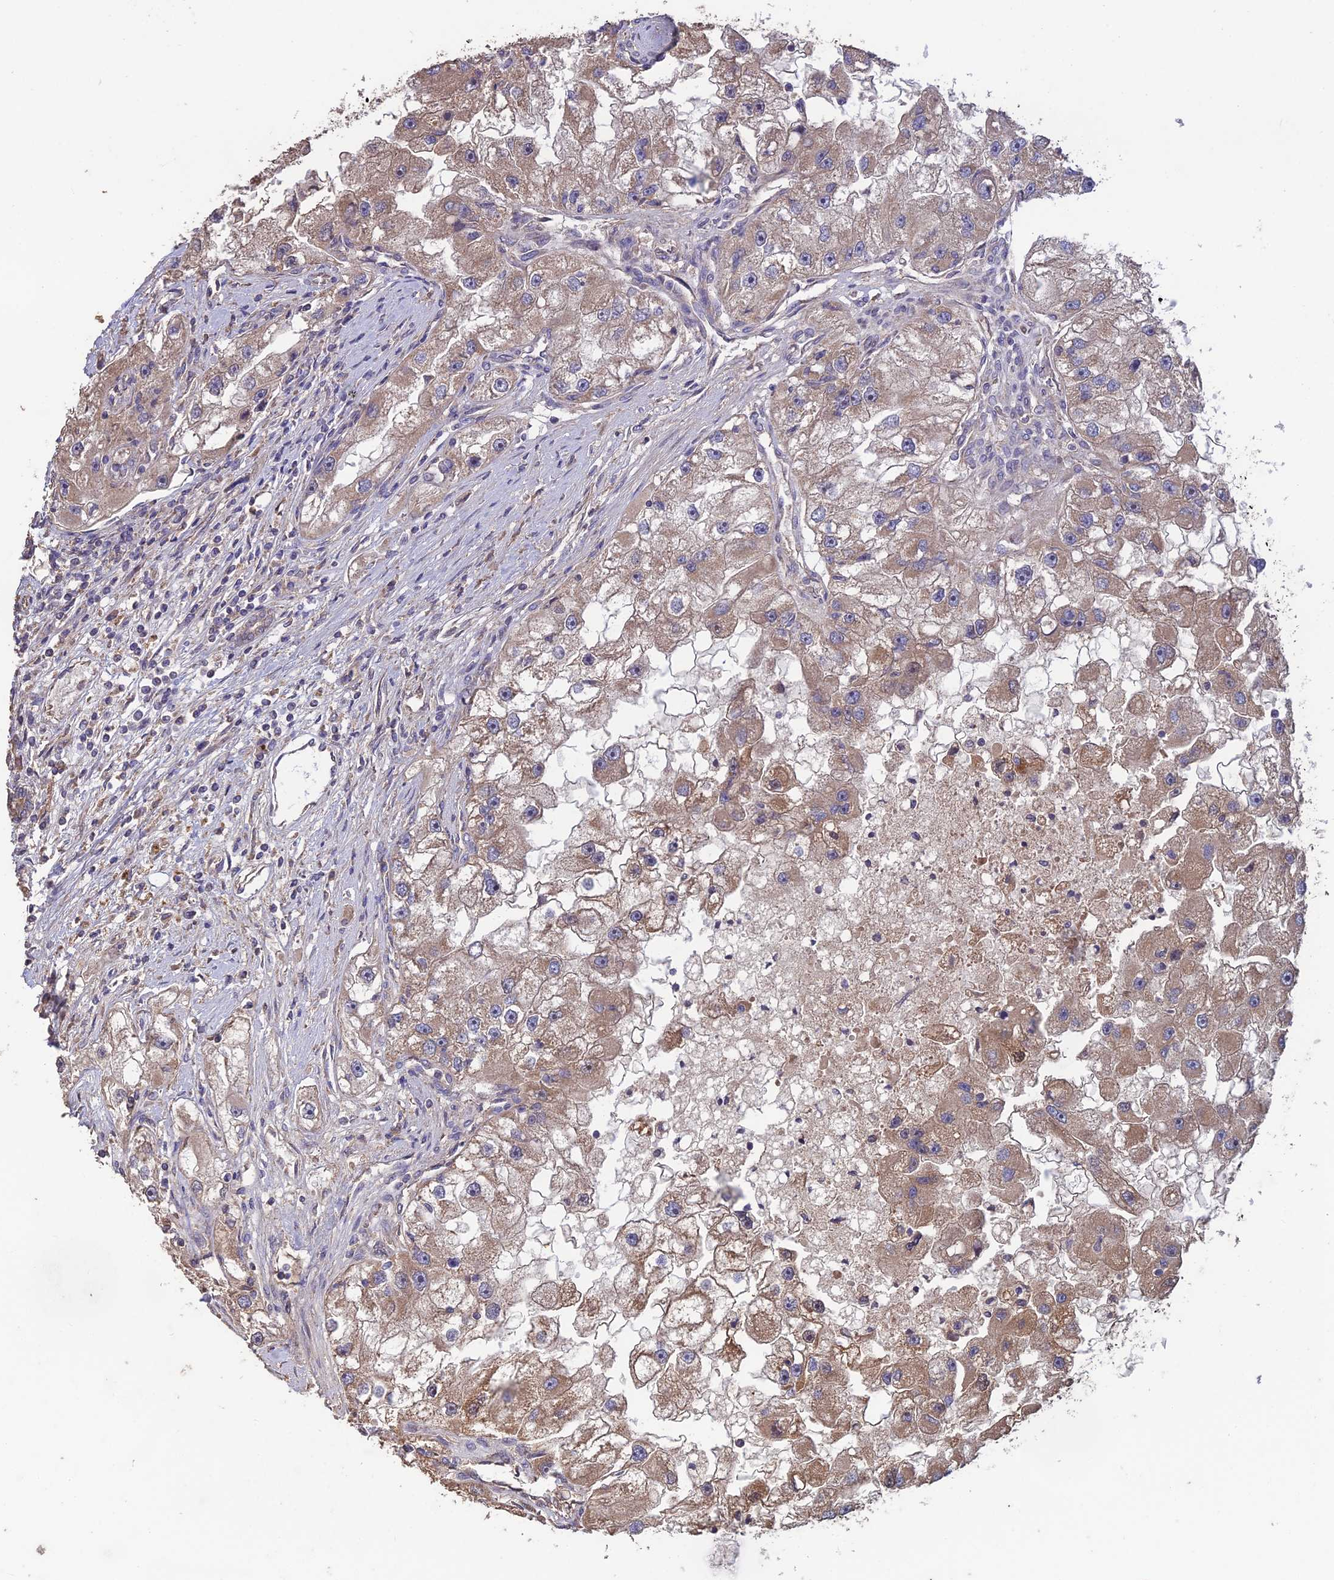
{"staining": {"intensity": "moderate", "quantity": ">75%", "location": "cytoplasmic/membranous"}, "tissue": "renal cancer", "cell_type": "Tumor cells", "image_type": "cancer", "snomed": [{"axis": "morphology", "description": "Adenocarcinoma, NOS"}, {"axis": "topography", "description": "Kidney"}], "caption": "Immunohistochemistry image of neoplastic tissue: human renal cancer stained using immunohistochemistry reveals medium levels of moderate protein expression localized specifically in the cytoplasmic/membranous of tumor cells, appearing as a cytoplasmic/membranous brown color.", "gene": "SHISA5", "patient": {"sex": "male", "age": 63}}